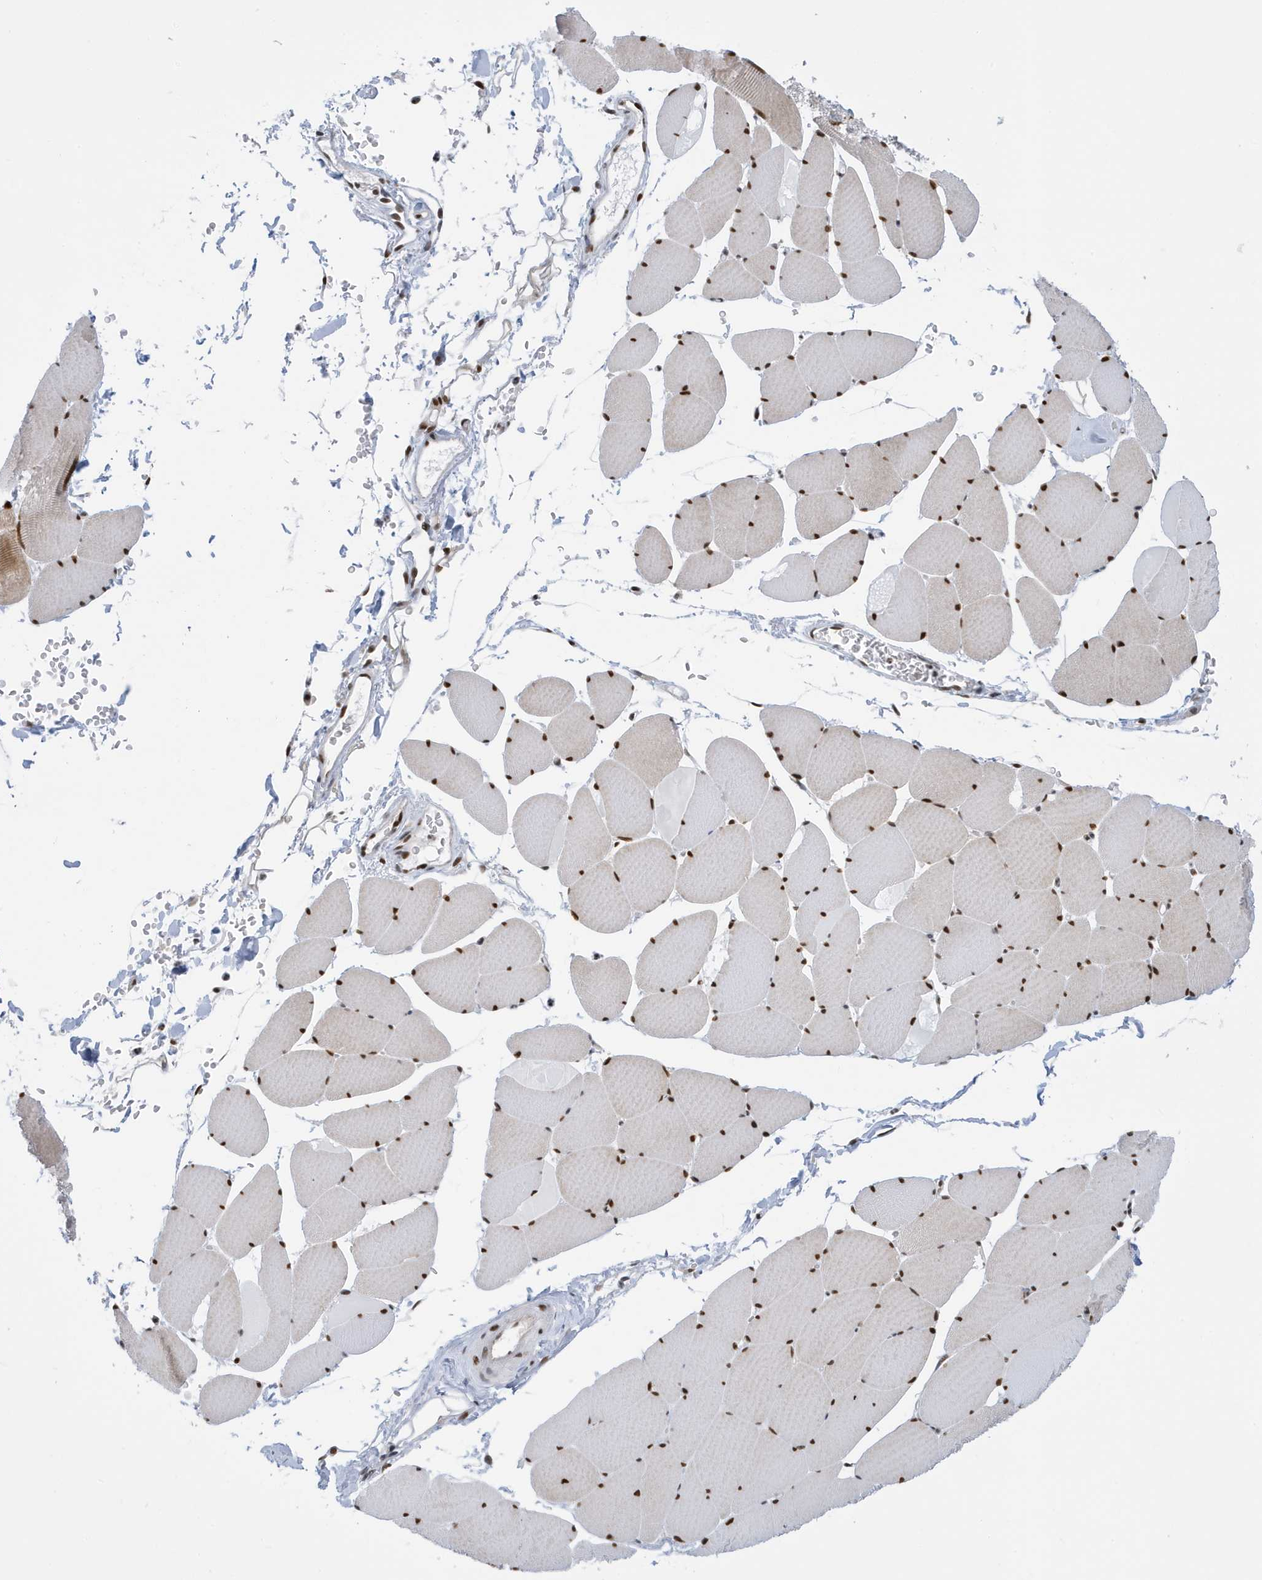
{"staining": {"intensity": "strong", "quantity": ">75%", "location": "nuclear"}, "tissue": "skeletal muscle", "cell_type": "Myocytes", "image_type": "normal", "snomed": [{"axis": "morphology", "description": "Normal tissue, NOS"}, {"axis": "topography", "description": "Skeletal muscle"}, {"axis": "topography", "description": "Head-Neck"}], "caption": "Benign skeletal muscle exhibits strong nuclear positivity in about >75% of myocytes, visualized by immunohistochemistry. The staining was performed using DAB (3,3'-diaminobenzidine), with brown indicating positive protein expression. Nuclei are stained blue with hematoxylin.", "gene": "PCYT1A", "patient": {"sex": "male", "age": 66}}